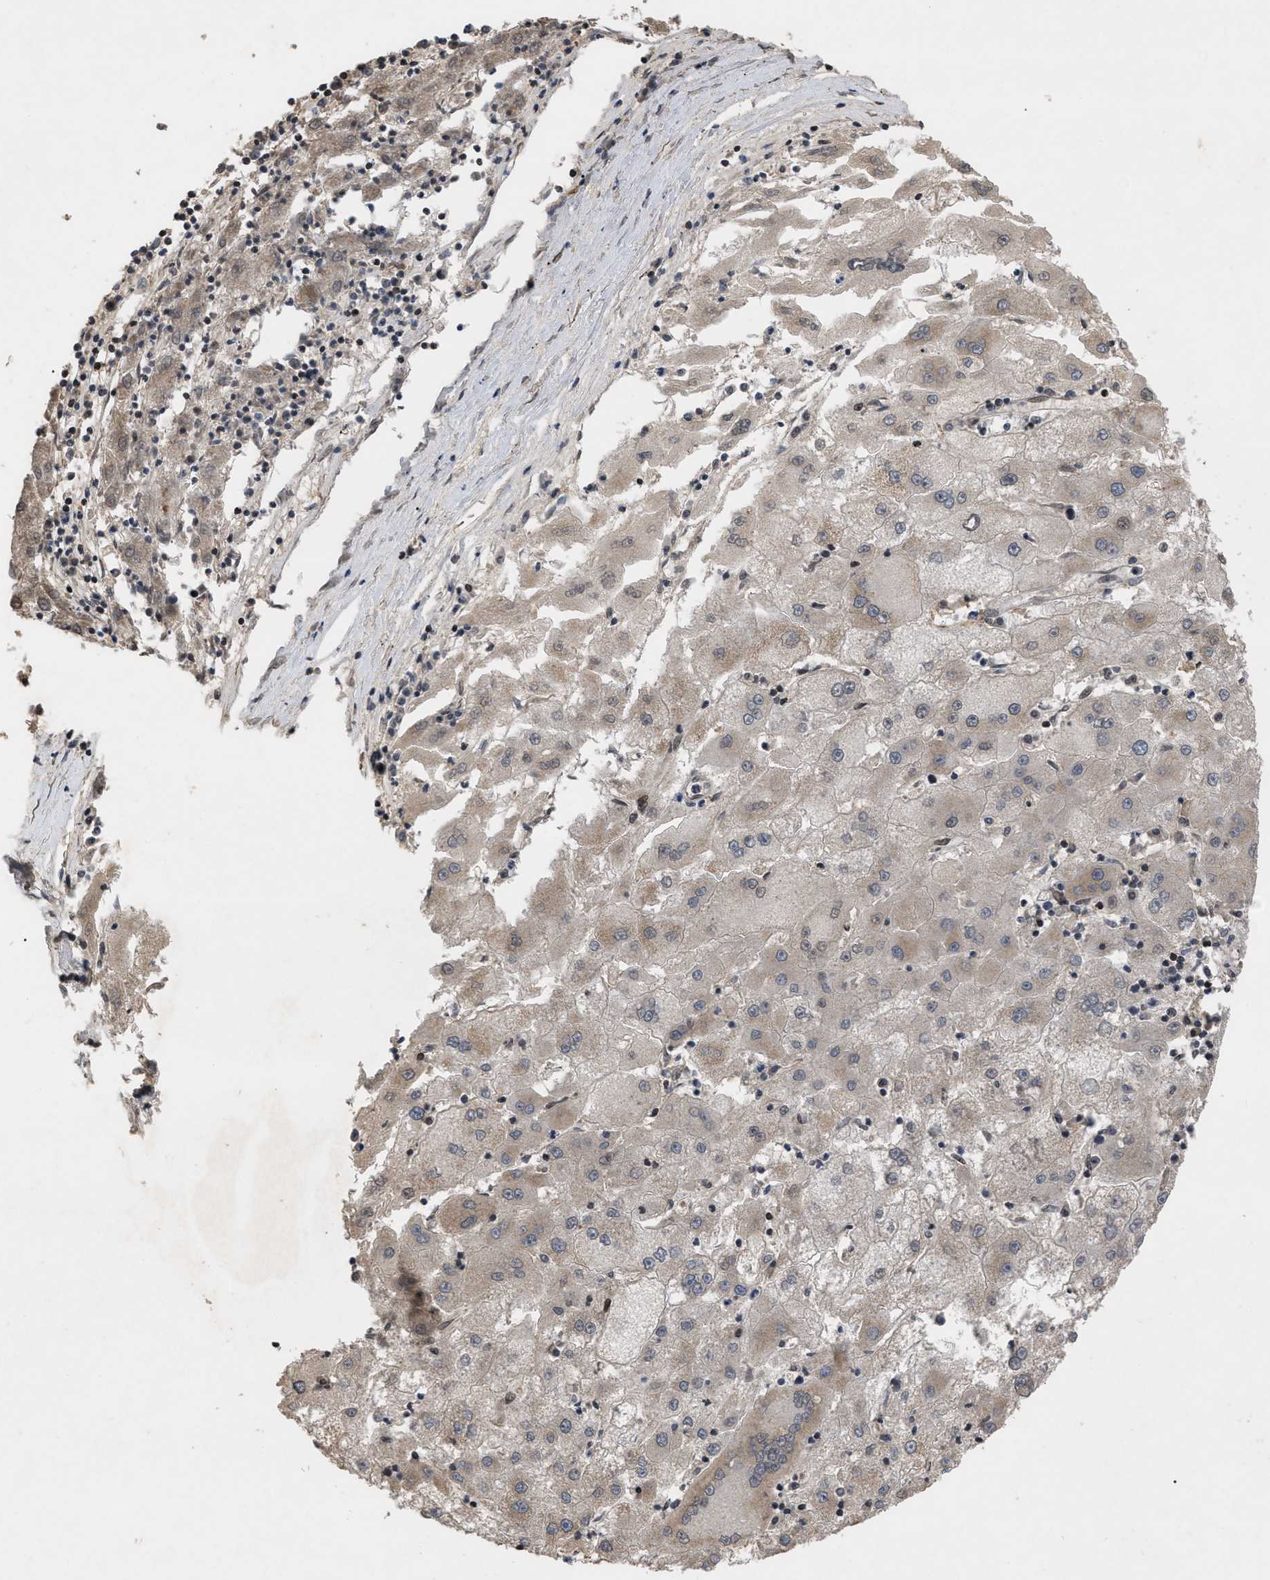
{"staining": {"intensity": "weak", "quantity": "<25%", "location": "cytoplasmic/membranous"}, "tissue": "liver cancer", "cell_type": "Tumor cells", "image_type": "cancer", "snomed": [{"axis": "morphology", "description": "Carcinoma, Hepatocellular, NOS"}, {"axis": "topography", "description": "Liver"}], "caption": "This is an IHC histopathology image of human liver cancer. There is no expression in tumor cells.", "gene": "CRY1", "patient": {"sex": "male", "age": 72}}